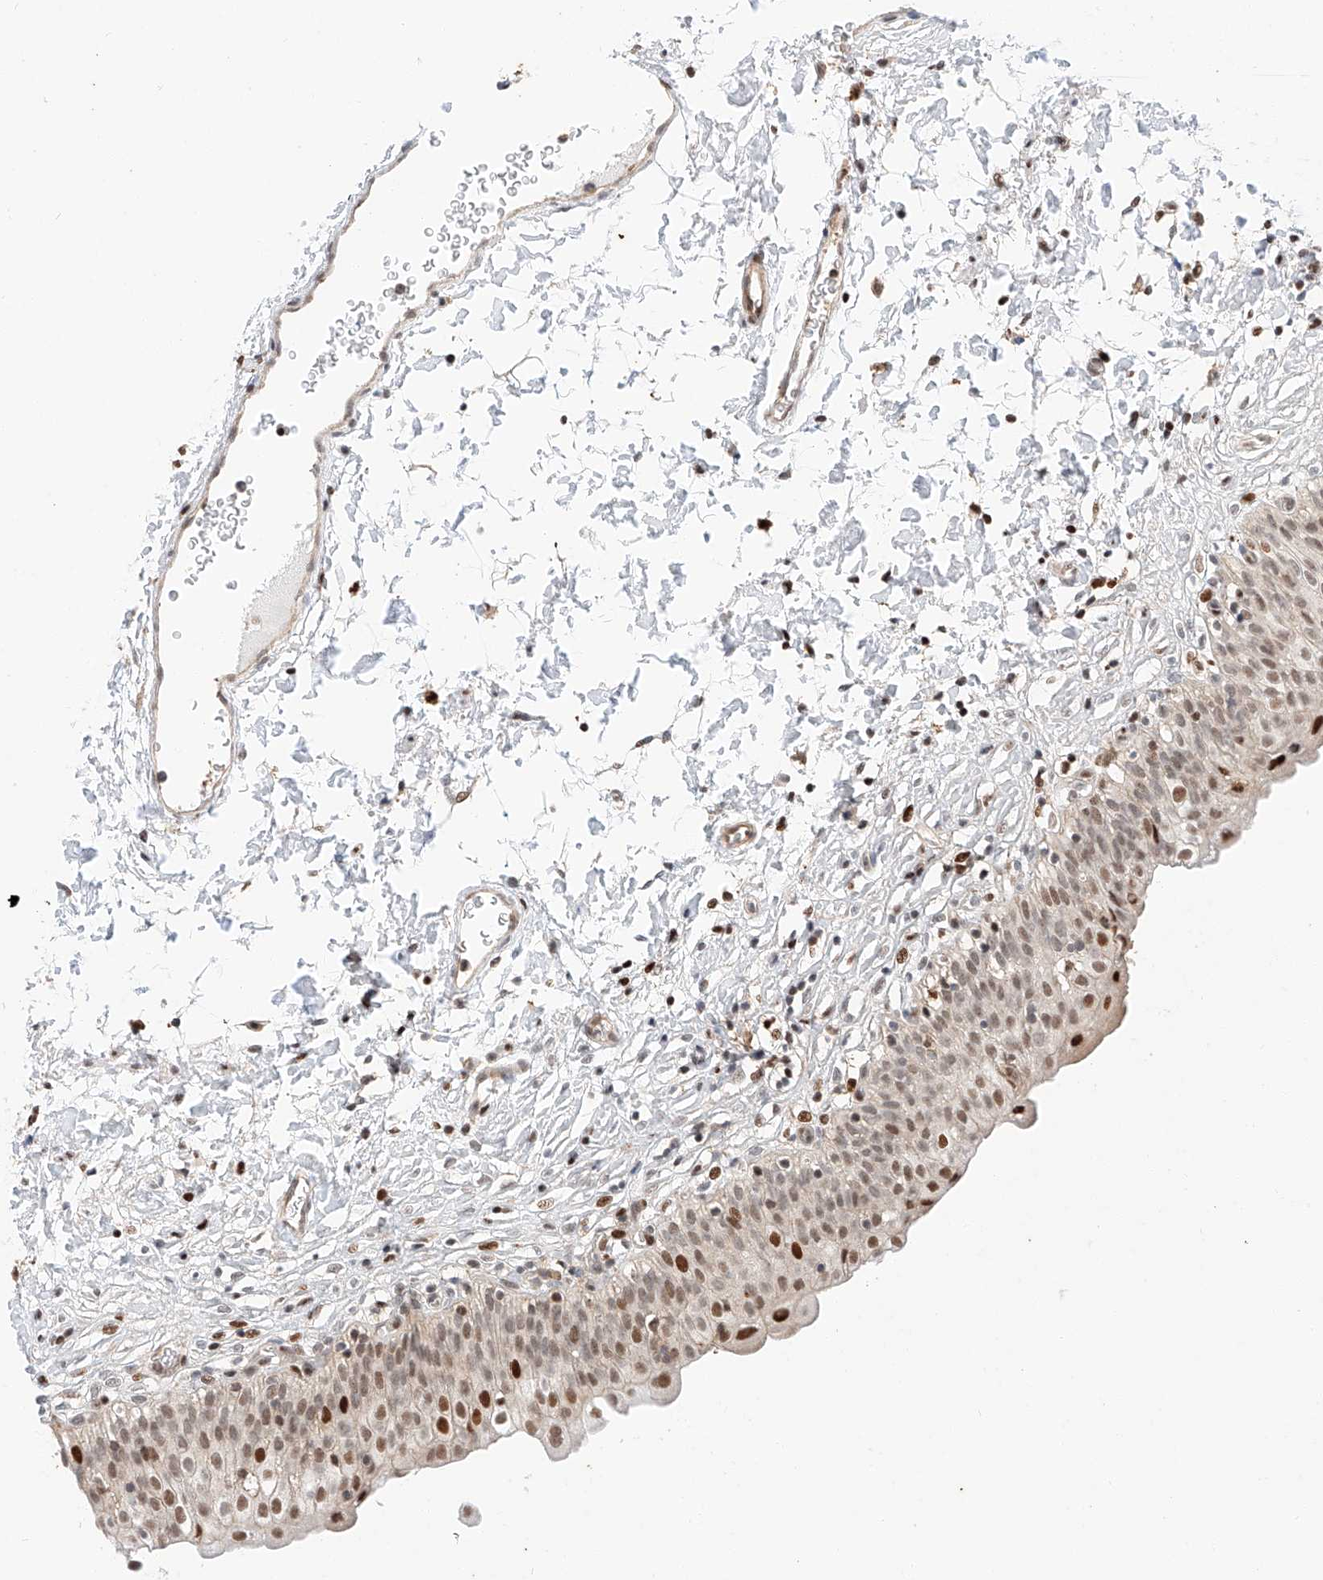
{"staining": {"intensity": "strong", "quantity": ">75%", "location": "nuclear"}, "tissue": "urinary bladder", "cell_type": "Urothelial cells", "image_type": "normal", "snomed": [{"axis": "morphology", "description": "Normal tissue, NOS"}, {"axis": "topography", "description": "Urinary bladder"}], "caption": "Protein staining reveals strong nuclear positivity in approximately >75% of urothelial cells in normal urinary bladder. The staining is performed using DAB brown chromogen to label protein expression. The nuclei are counter-stained blue using hematoxylin.", "gene": "HDAC9", "patient": {"sex": "male", "age": 55}}